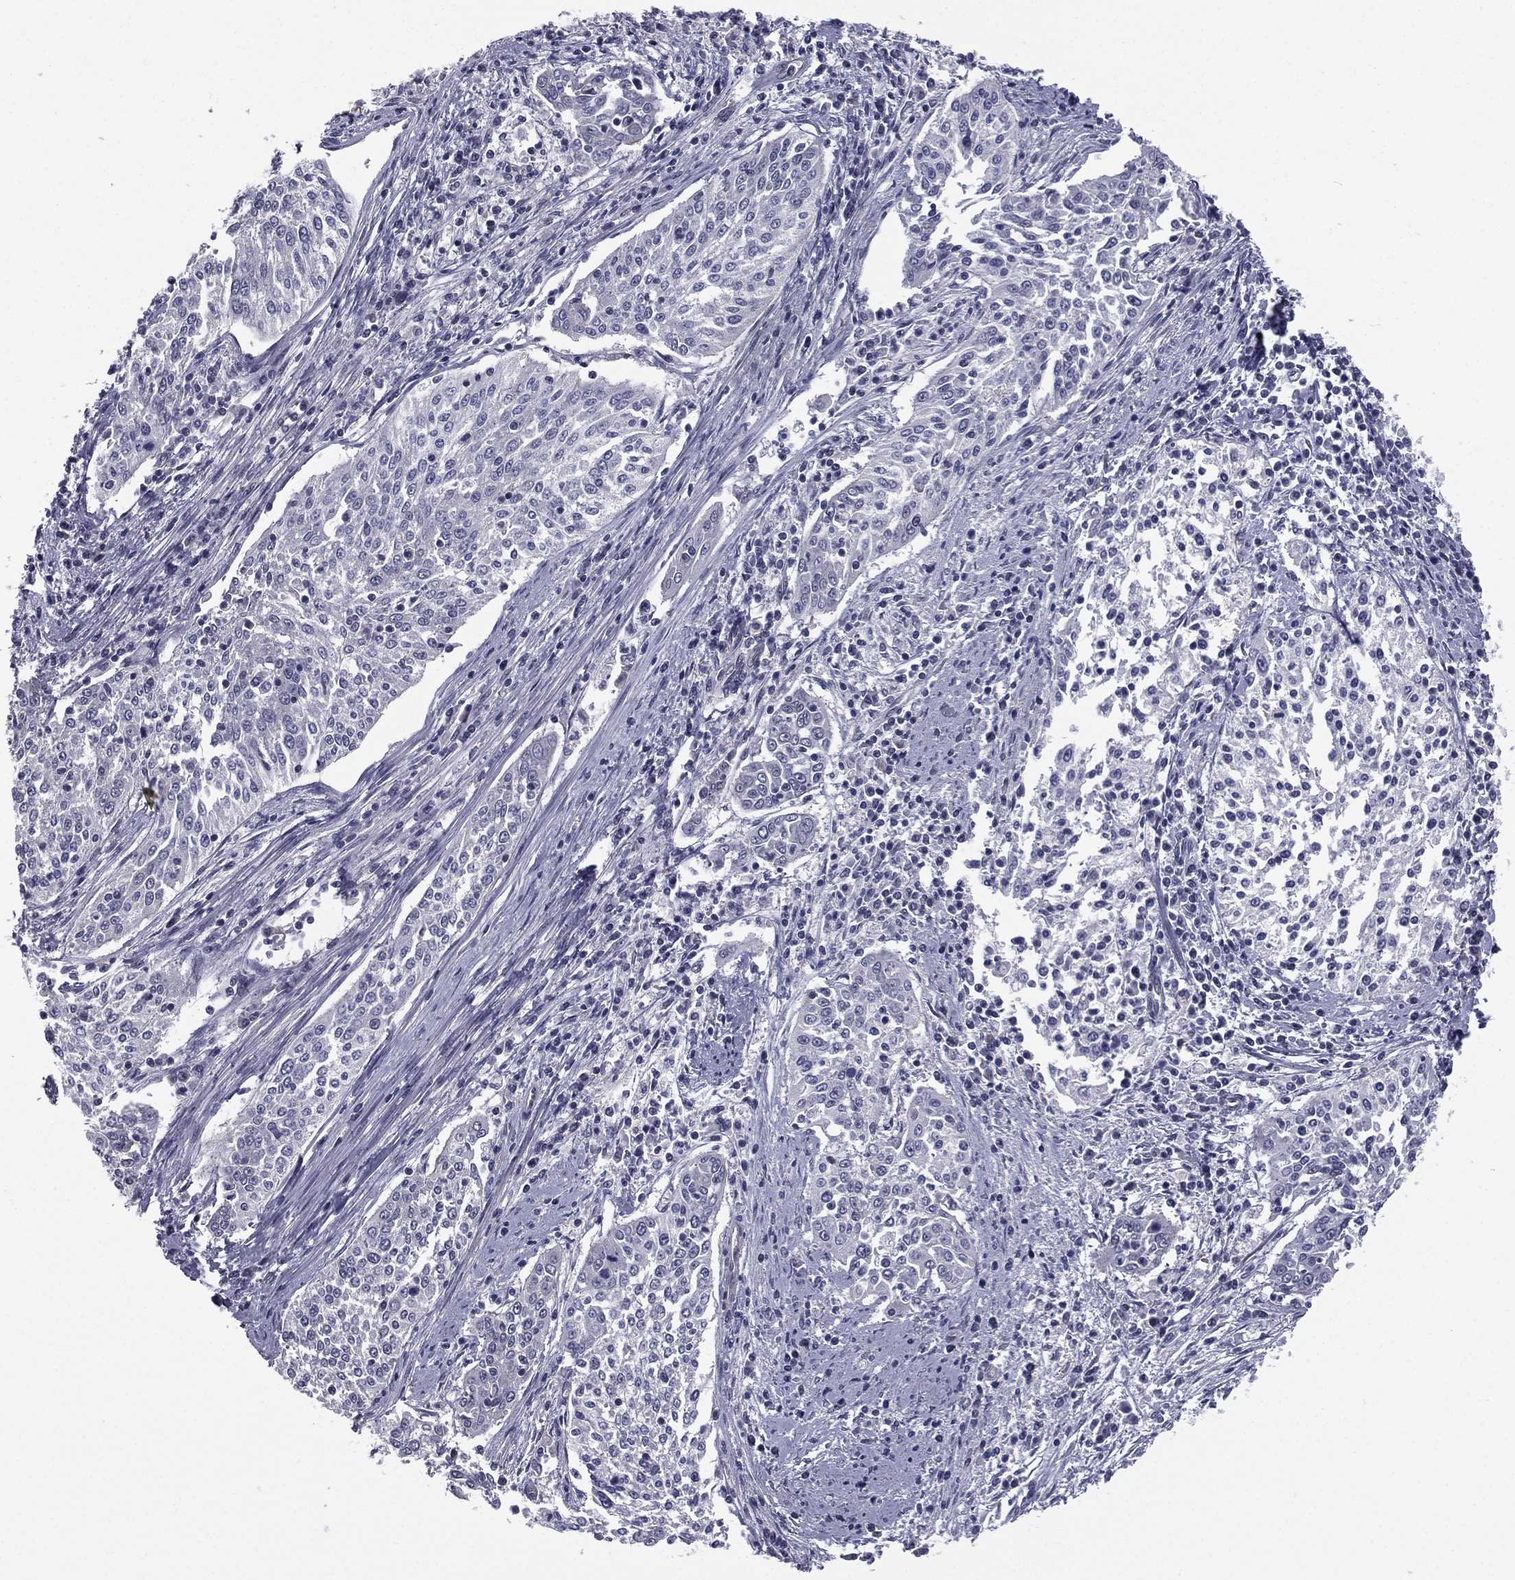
{"staining": {"intensity": "negative", "quantity": "none", "location": "none"}, "tissue": "cervical cancer", "cell_type": "Tumor cells", "image_type": "cancer", "snomed": [{"axis": "morphology", "description": "Squamous cell carcinoma, NOS"}, {"axis": "topography", "description": "Cervix"}], "caption": "Immunohistochemical staining of cervical cancer (squamous cell carcinoma) demonstrates no significant positivity in tumor cells. (DAB (3,3'-diaminobenzidine) immunohistochemistry (IHC), high magnification).", "gene": "ACTRT2", "patient": {"sex": "female", "age": 41}}